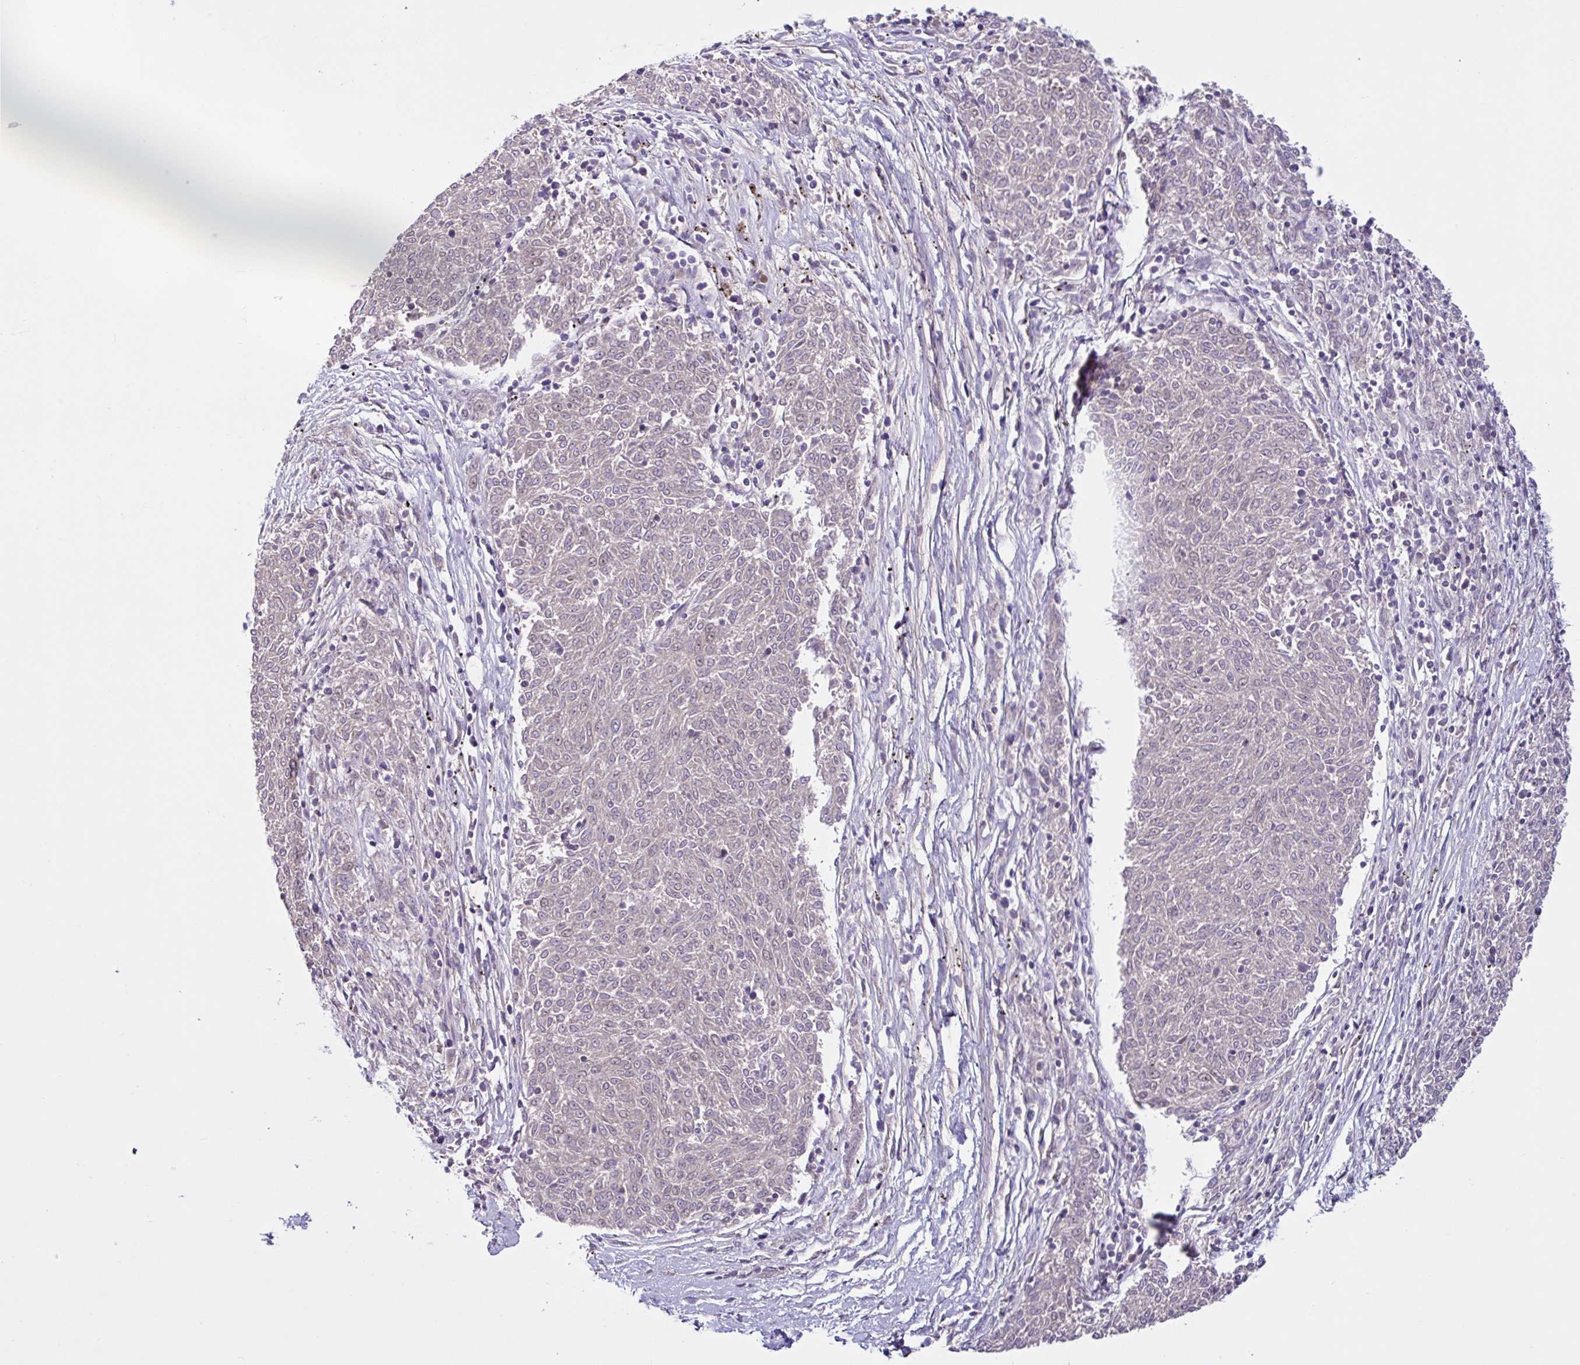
{"staining": {"intensity": "negative", "quantity": "none", "location": "none"}, "tissue": "melanoma", "cell_type": "Tumor cells", "image_type": "cancer", "snomed": [{"axis": "morphology", "description": "Malignant melanoma, NOS"}, {"axis": "topography", "description": "Skin"}], "caption": "A photomicrograph of human melanoma is negative for staining in tumor cells.", "gene": "NTPCR", "patient": {"sex": "female", "age": 72}}